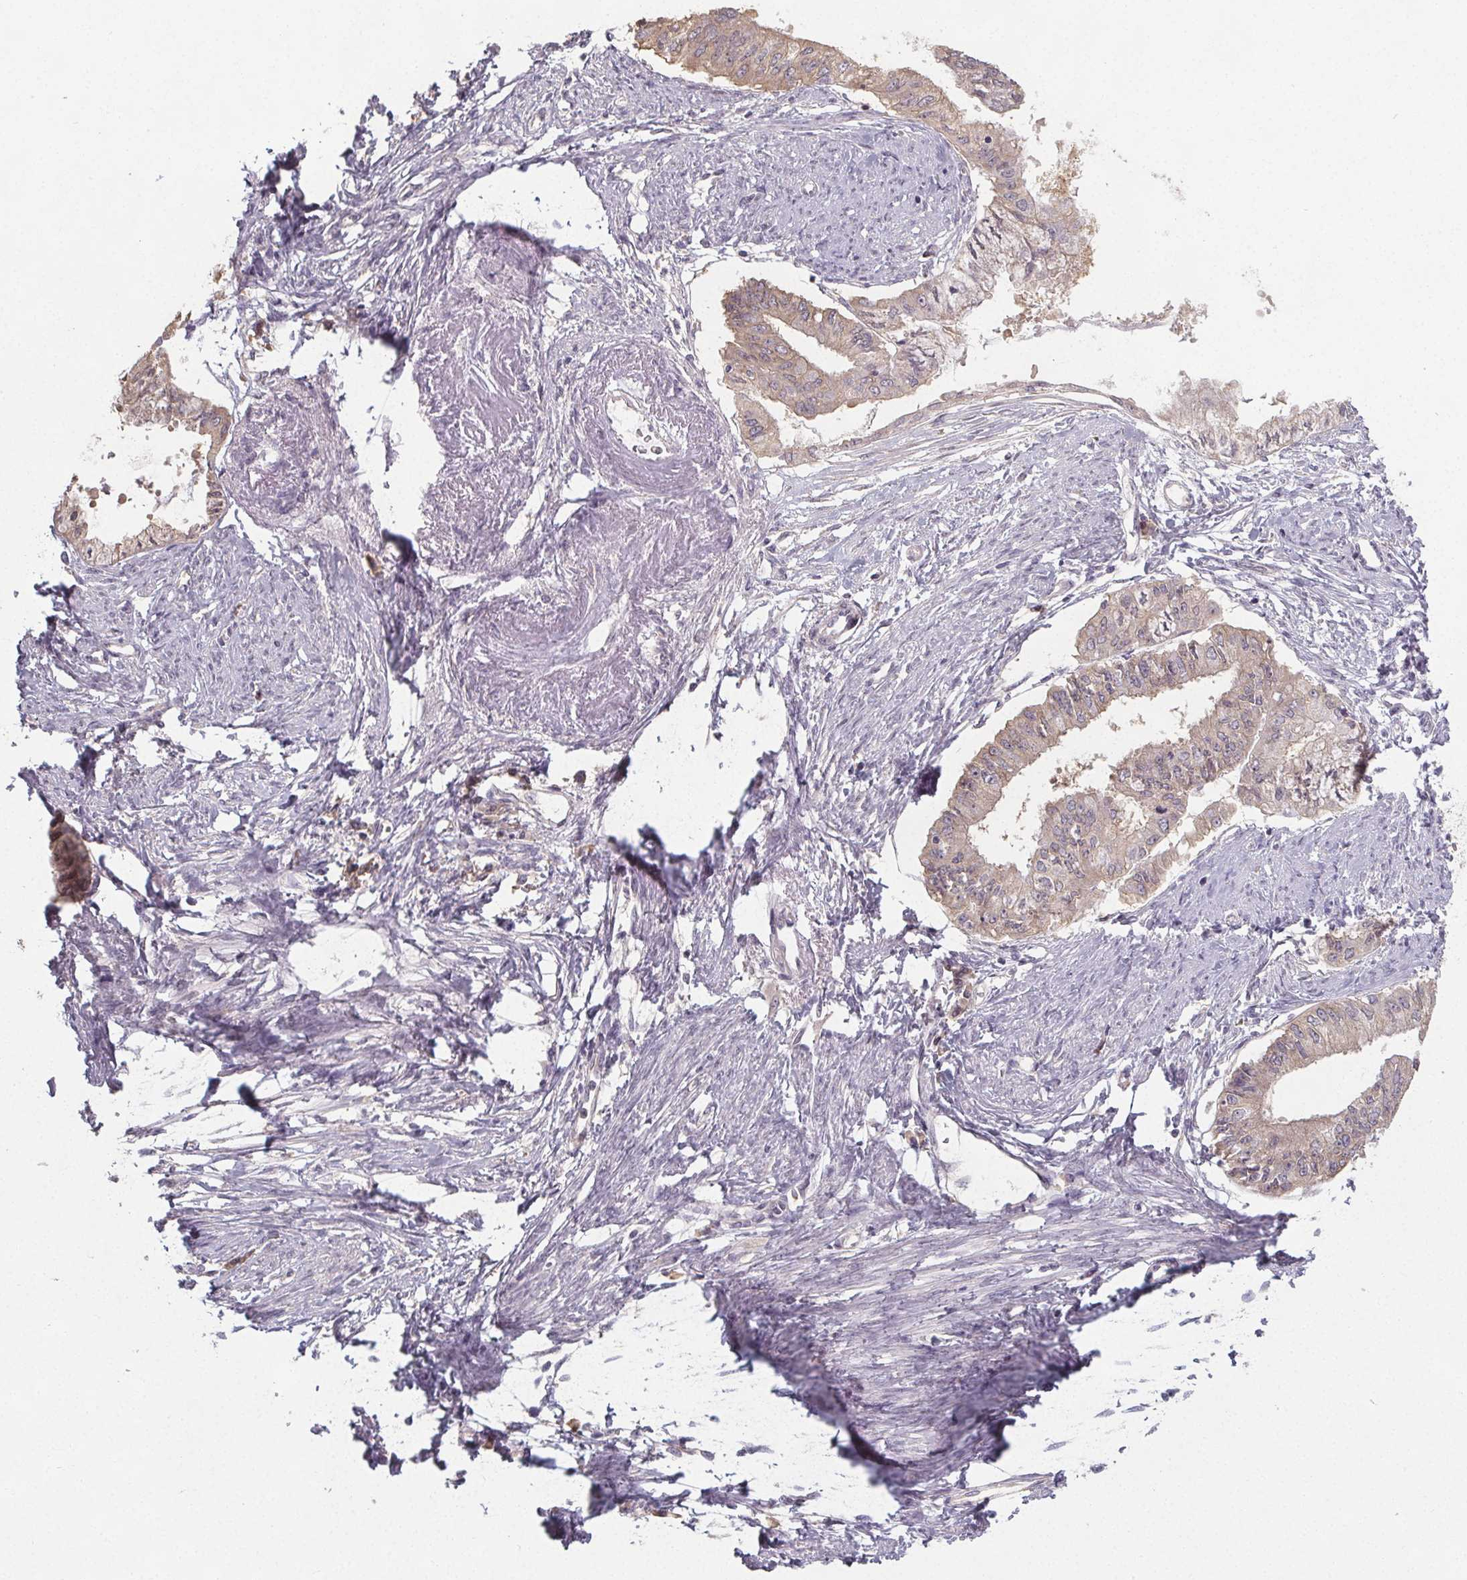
{"staining": {"intensity": "weak", "quantity": "25%-75%", "location": "cytoplasmic/membranous"}, "tissue": "endometrial cancer", "cell_type": "Tumor cells", "image_type": "cancer", "snomed": [{"axis": "morphology", "description": "Adenocarcinoma, NOS"}, {"axis": "topography", "description": "Endometrium"}], "caption": "Immunohistochemical staining of human endometrial cancer (adenocarcinoma) demonstrates weak cytoplasmic/membranous protein positivity in approximately 25%-75% of tumor cells.", "gene": "SLC26A2", "patient": {"sex": "female", "age": 76}}